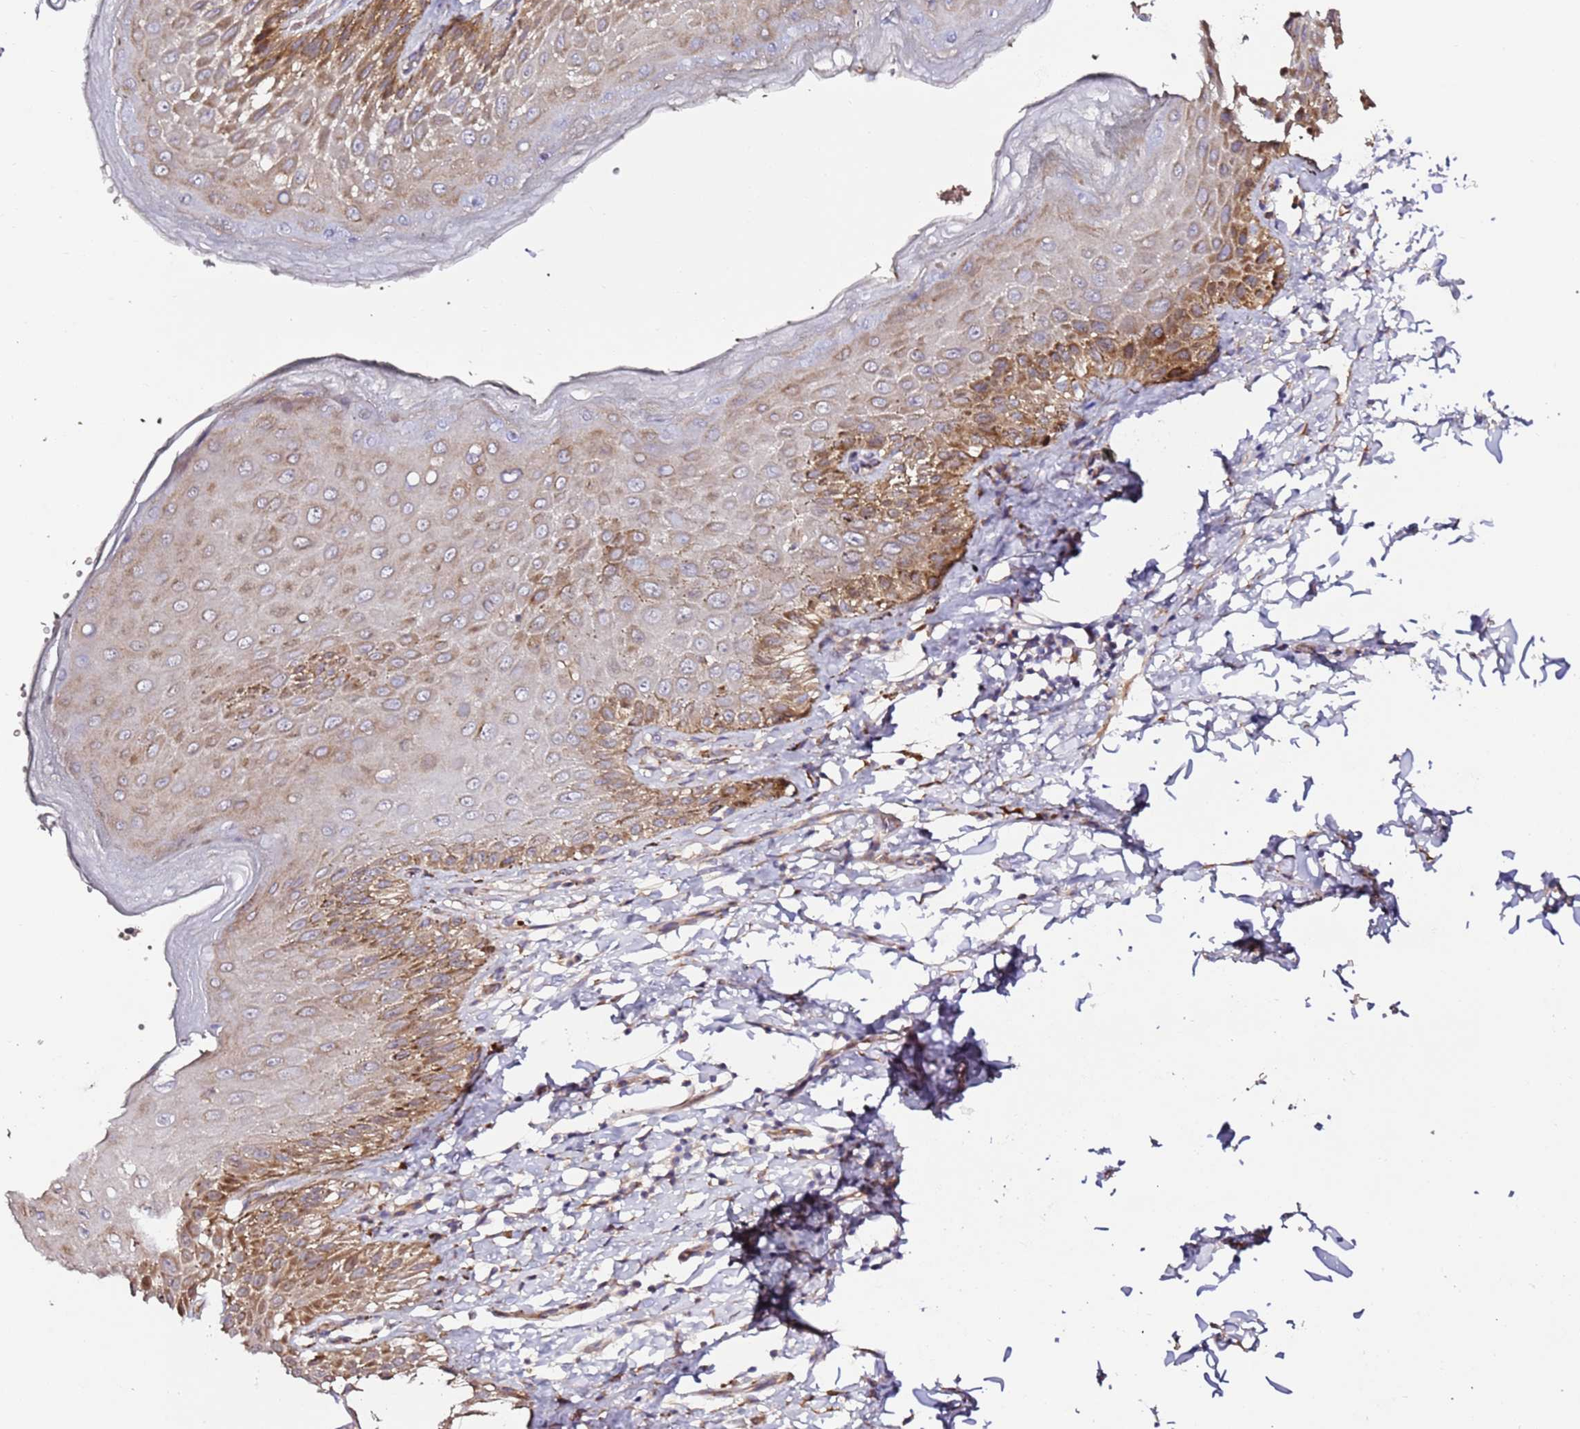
{"staining": {"intensity": "moderate", "quantity": "25%-75%", "location": "cytoplasmic/membranous"}, "tissue": "skin", "cell_type": "Epidermal cells", "image_type": "normal", "snomed": [{"axis": "morphology", "description": "Normal tissue, NOS"}, {"axis": "topography", "description": "Anal"}], "caption": "Immunohistochemical staining of normal skin exhibits medium levels of moderate cytoplasmic/membranous positivity in about 25%-75% of epidermal cells. The staining was performed using DAB, with brown indicating positive protein expression. Nuclei are stained blue with hematoxylin.", "gene": "HSD17B7", "patient": {"sex": "male", "age": 44}}